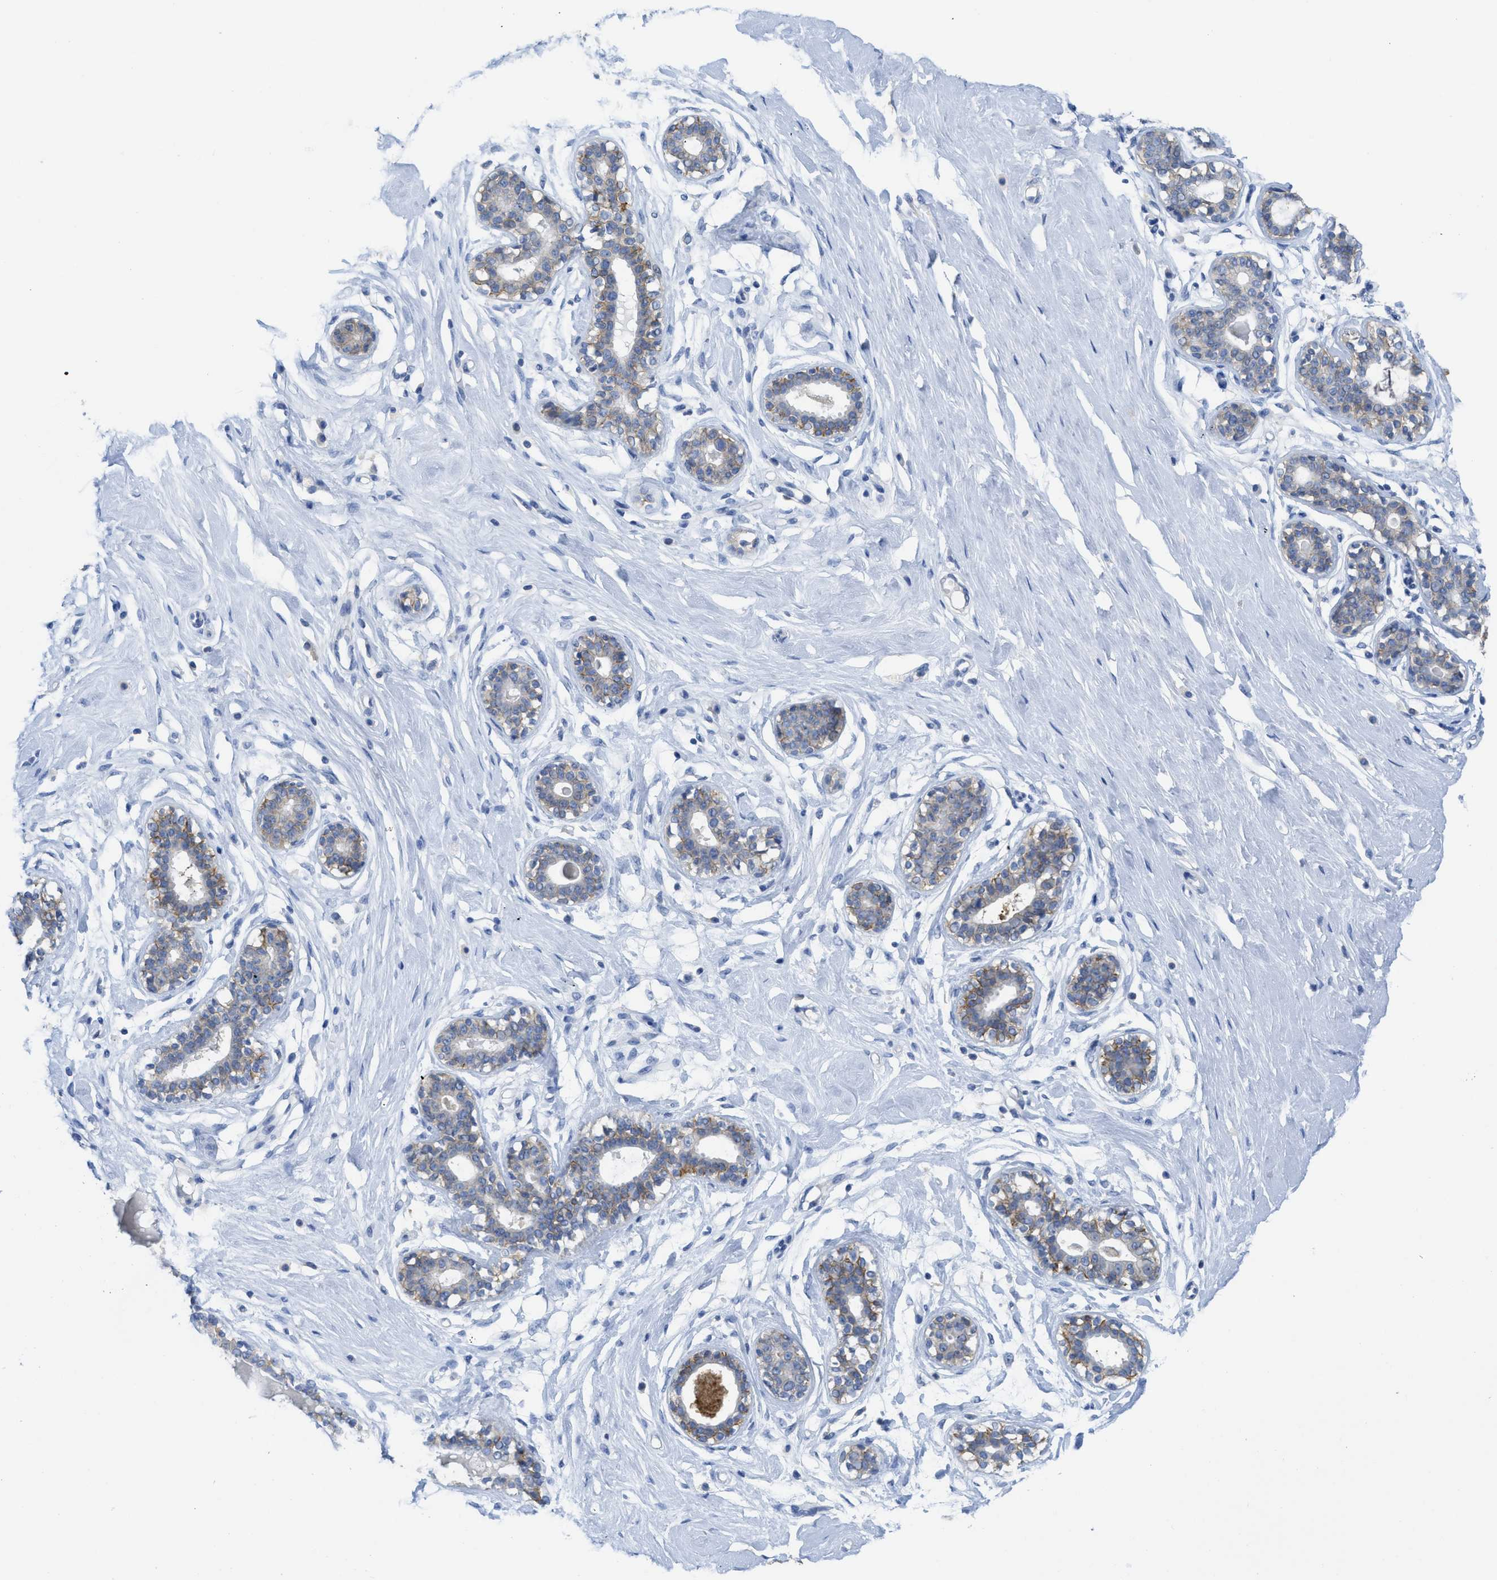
{"staining": {"intensity": "negative", "quantity": "none", "location": "none"}, "tissue": "breast", "cell_type": "Adipocytes", "image_type": "normal", "snomed": [{"axis": "morphology", "description": "Normal tissue, NOS"}, {"axis": "topography", "description": "Breast"}], "caption": "The histopathology image displays no significant positivity in adipocytes of breast. The staining was performed using DAB (3,3'-diaminobenzidine) to visualize the protein expression in brown, while the nuclei were stained in blue with hematoxylin (Magnification: 20x).", "gene": "CNNM4", "patient": {"sex": "female", "age": 23}}